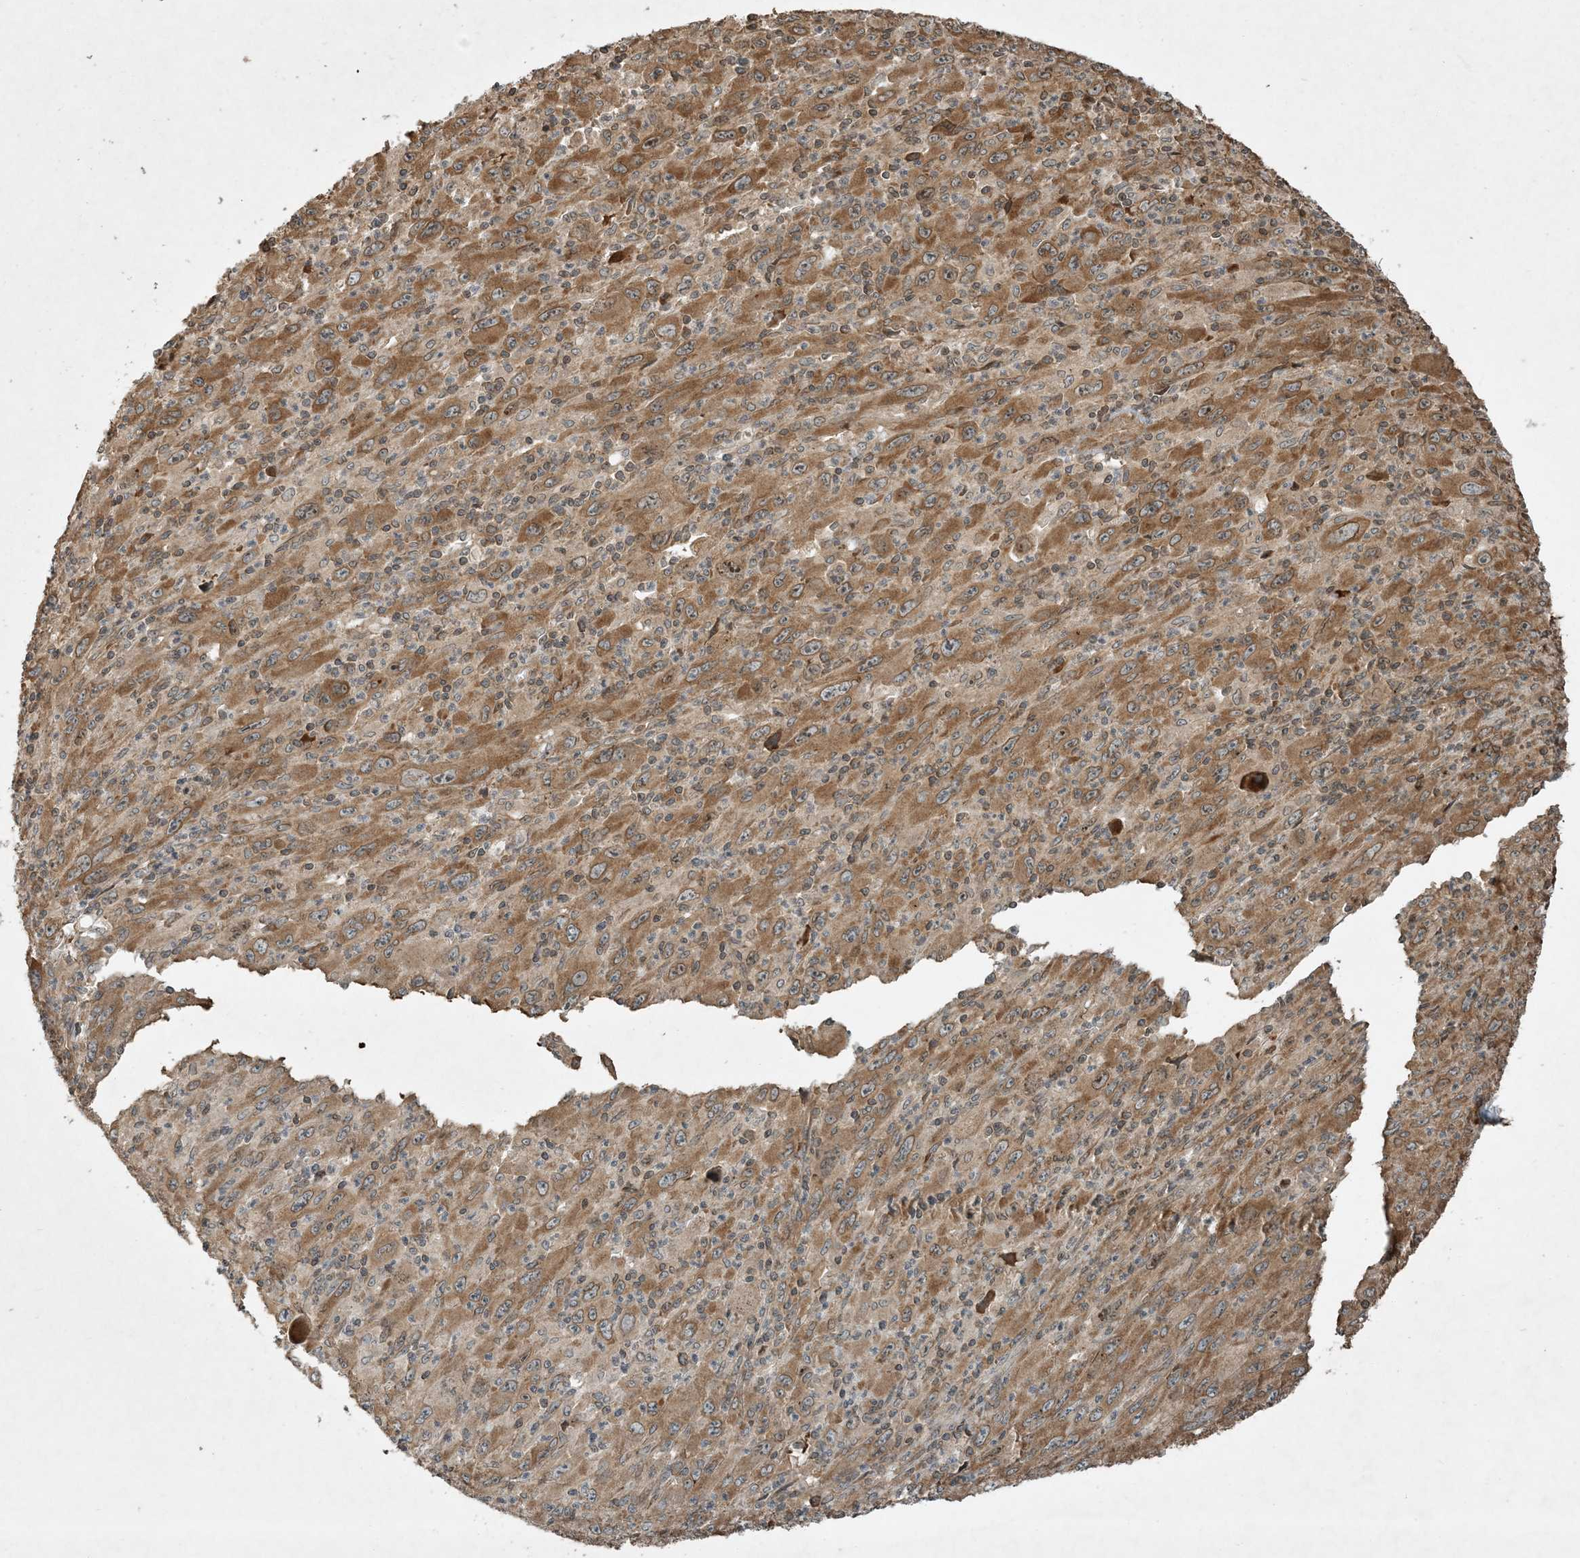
{"staining": {"intensity": "moderate", "quantity": ">75%", "location": "cytoplasmic/membranous"}, "tissue": "melanoma", "cell_type": "Tumor cells", "image_type": "cancer", "snomed": [{"axis": "morphology", "description": "Malignant melanoma, Metastatic site"}, {"axis": "topography", "description": "Skin"}], "caption": "This is an image of IHC staining of melanoma, which shows moderate expression in the cytoplasmic/membranous of tumor cells.", "gene": "COMMD8", "patient": {"sex": "female", "age": 56}}